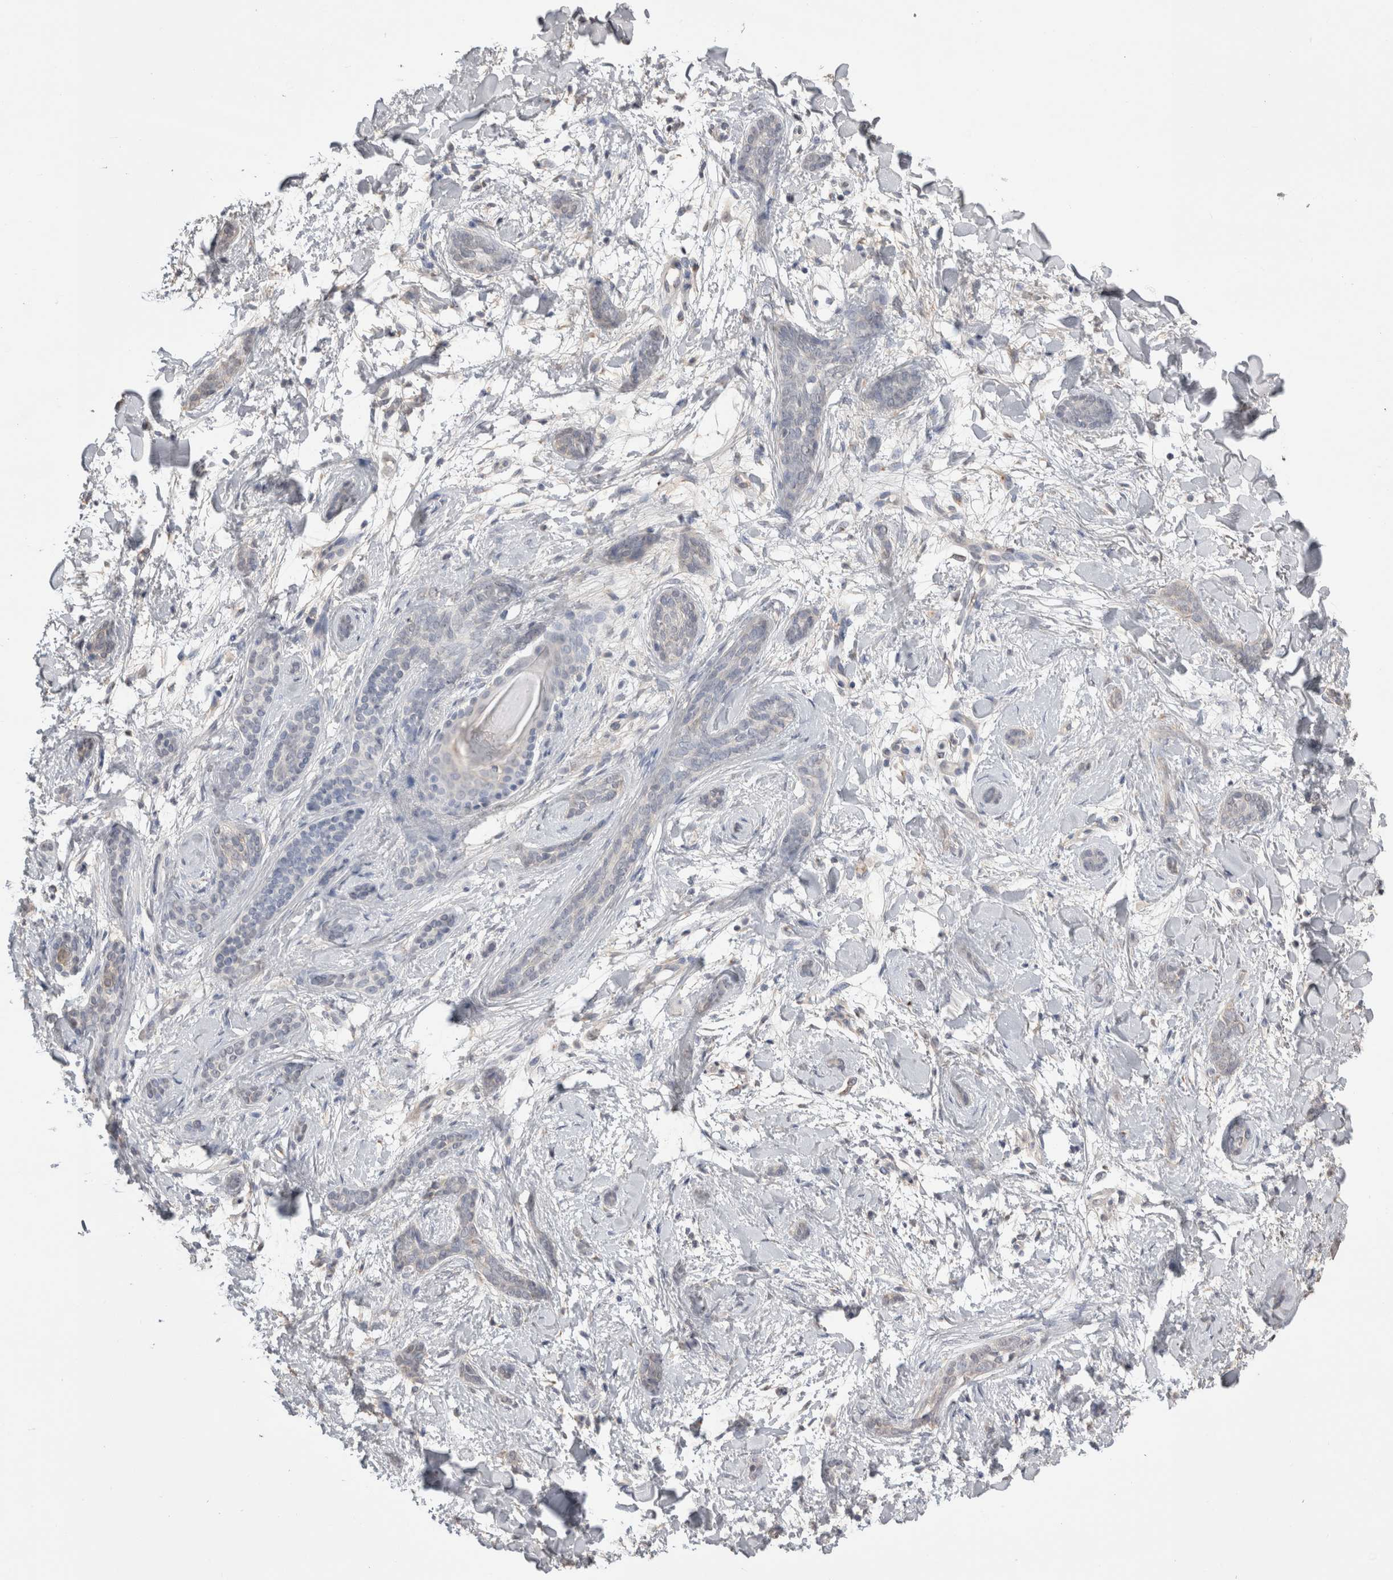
{"staining": {"intensity": "negative", "quantity": "none", "location": "none"}, "tissue": "skin cancer", "cell_type": "Tumor cells", "image_type": "cancer", "snomed": [{"axis": "morphology", "description": "Basal cell carcinoma"}, {"axis": "morphology", "description": "Adnexal tumor, benign"}, {"axis": "topography", "description": "Skin"}], "caption": "Skin basal cell carcinoma was stained to show a protein in brown. There is no significant expression in tumor cells.", "gene": "NAALADL2", "patient": {"sex": "female", "age": 42}}